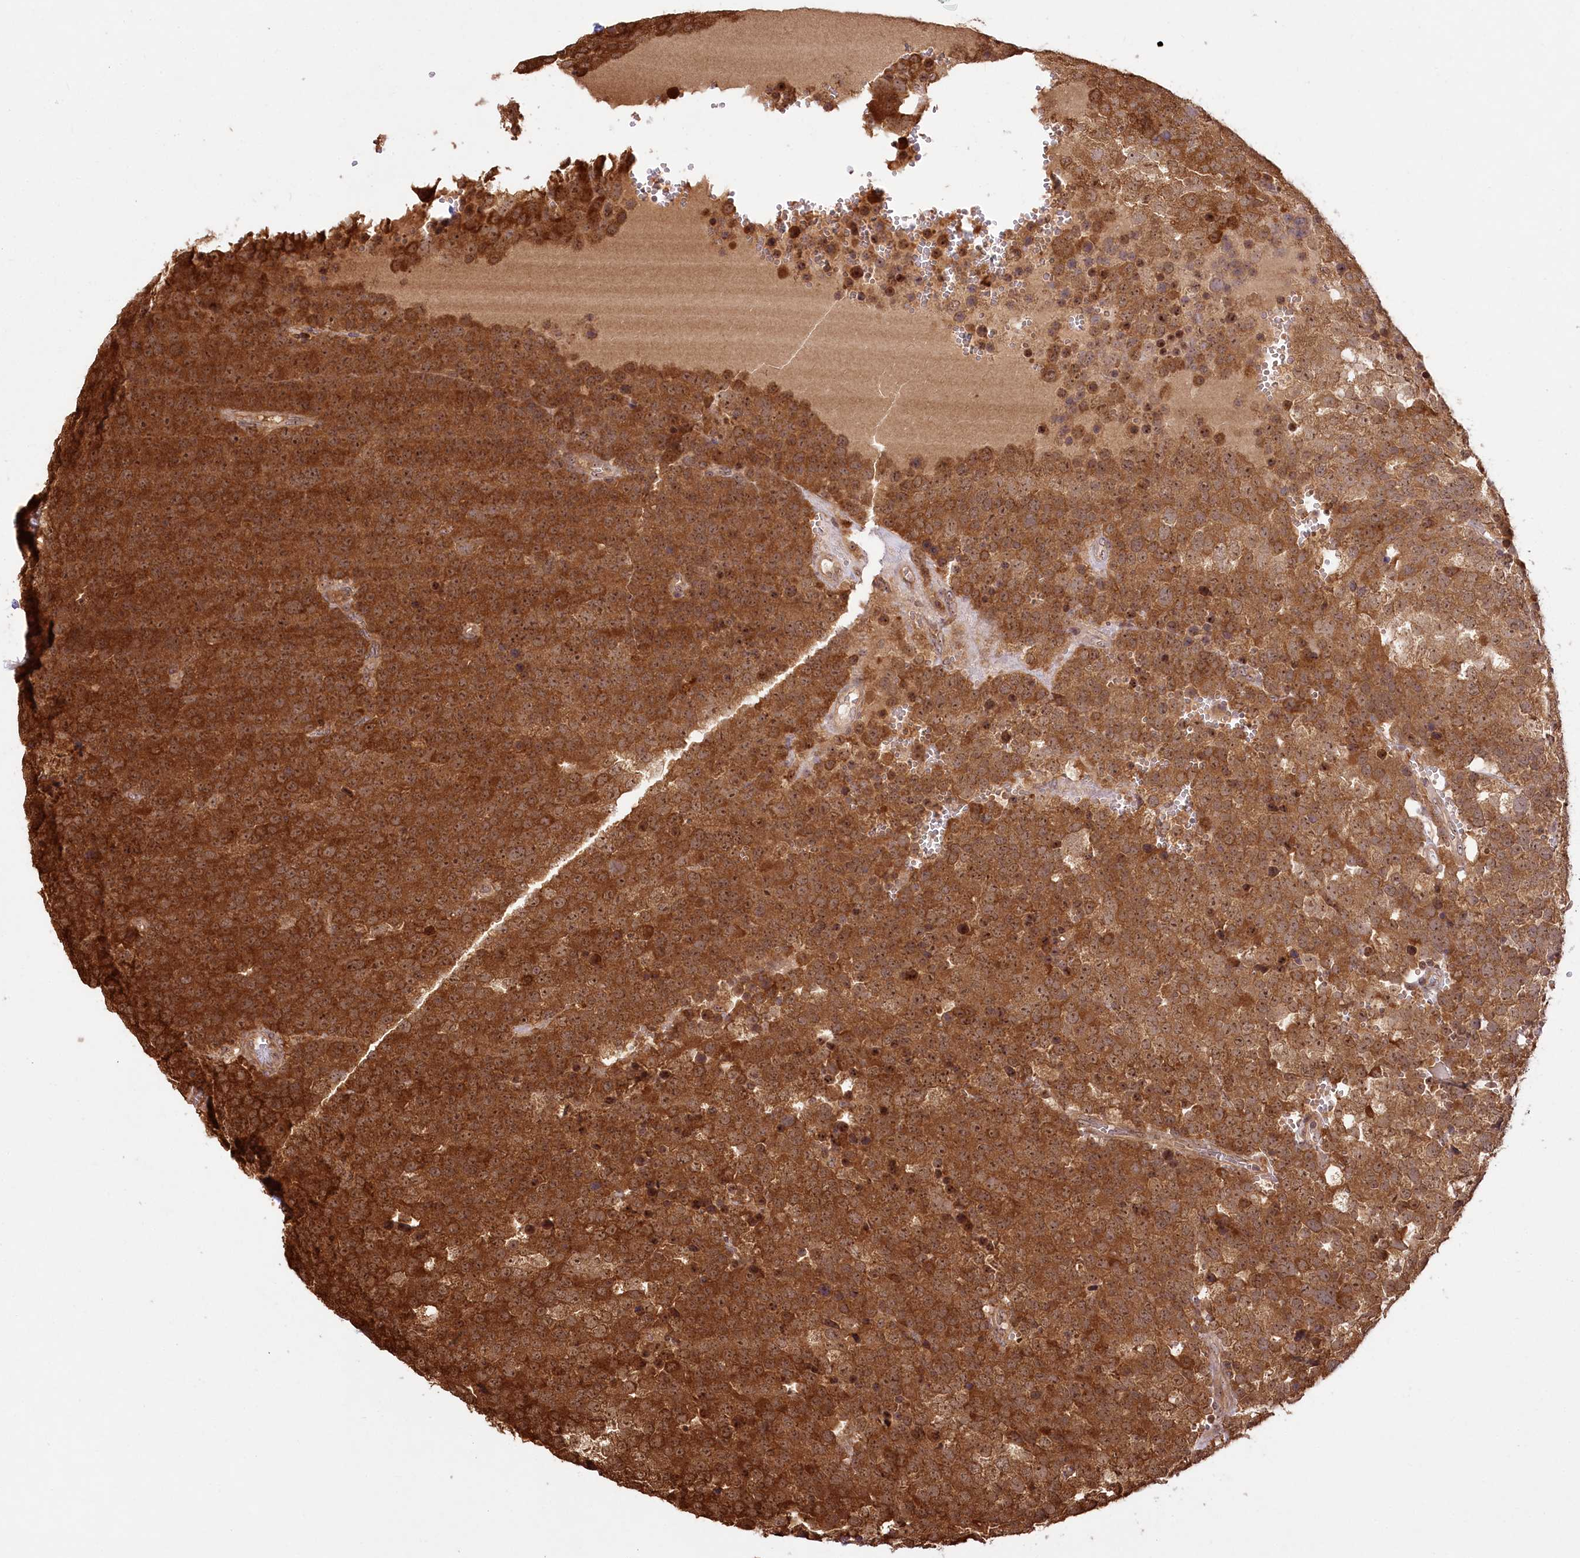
{"staining": {"intensity": "moderate", "quantity": ">75%", "location": "cytoplasmic/membranous,nuclear"}, "tissue": "testis cancer", "cell_type": "Tumor cells", "image_type": "cancer", "snomed": [{"axis": "morphology", "description": "Seminoma, NOS"}, {"axis": "topography", "description": "Testis"}], "caption": "The micrograph reveals staining of testis cancer, revealing moderate cytoplasmic/membranous and nuclear protein staining (brown color) within tumor cells.", "gene": "SERGEF", "patient": {"sex": "male", "age": 71}}